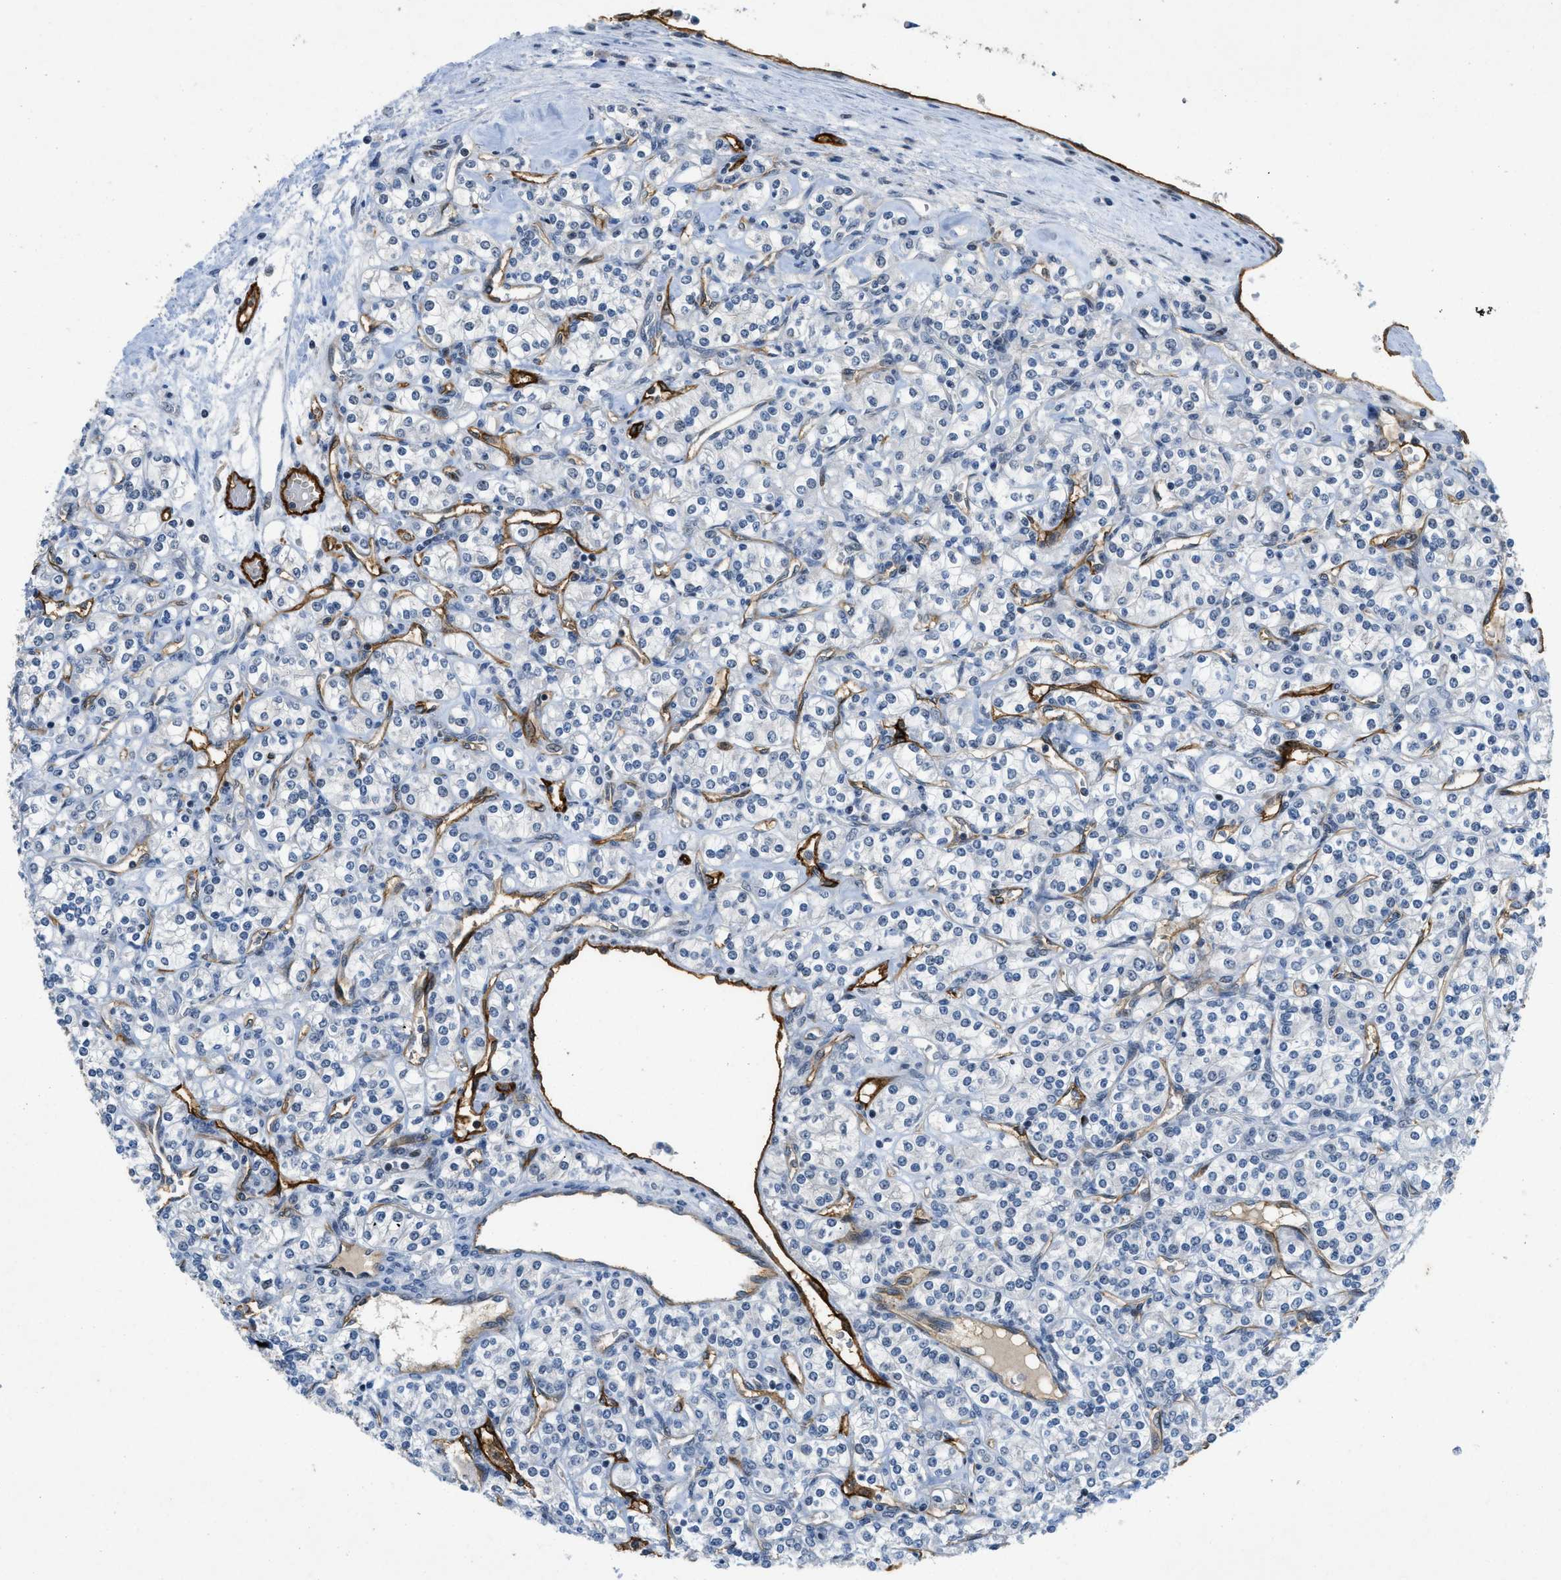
{"staining": {"intensity": "negative", "quantity": "none", "location": "none"}, "tissue": "renal cancer", "cell_type": "Tumor cells", "image_type": "cancer", "snomed": [{"axis": "morphology", "description": "Adenocarcinoma, NOS"}, {"axis": "topography", "description": "Kidney"}], "caption": "This photomicrograph is of renal adenocarcinoma stained with immunohistochemistry (IHC) to label a protein in brown with the nuclei are counter-stained blue. There is no positivity in tumor cells.", "gene": "SLCO2A1", "patient": {"sex": "male", "age": 77}}